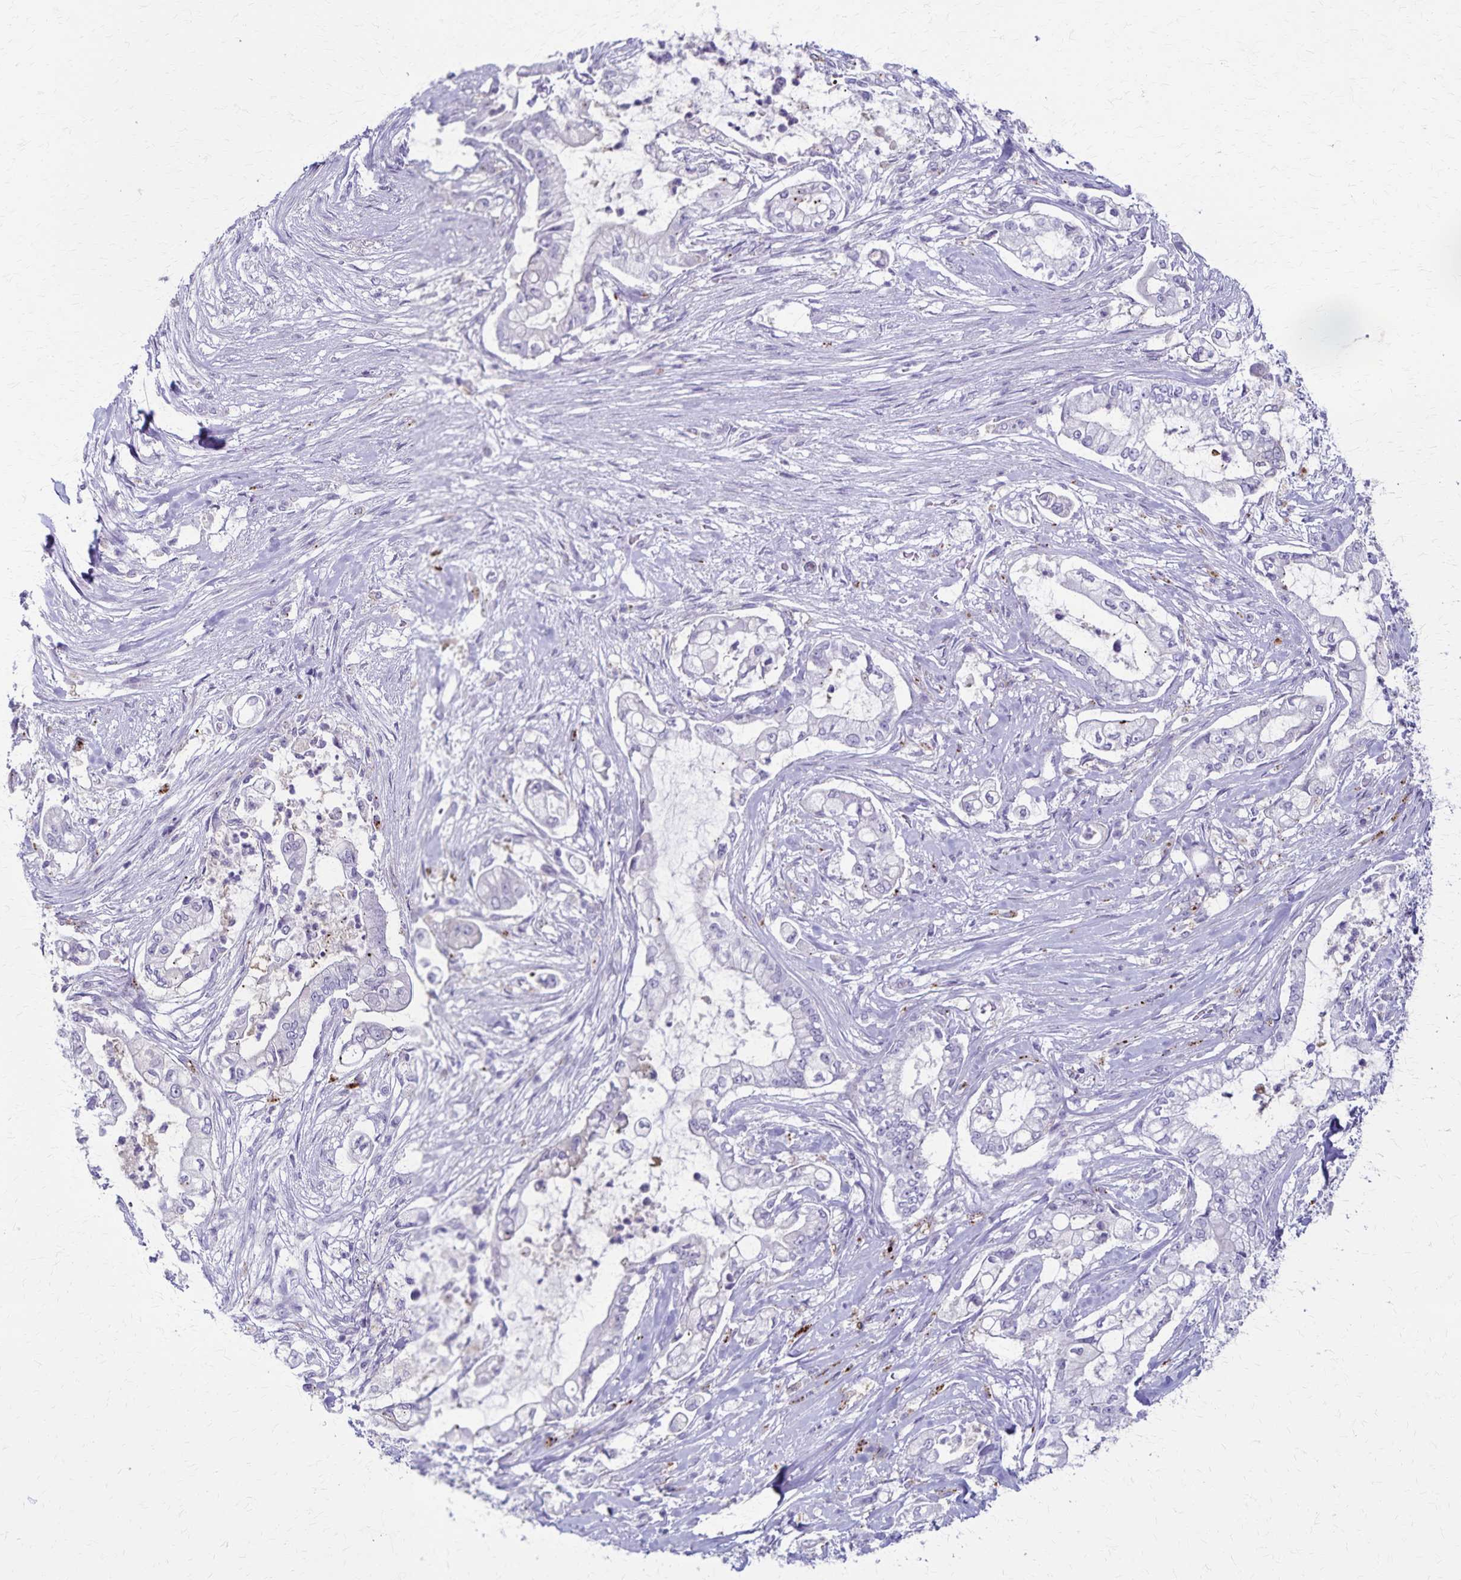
{"staining": {"intensity": "negative", "quantity": "none", "location": "none"}, "tissue": "pancreatic cancer", "cell_type": "Tumor cells", "image_type": "cancer", "snomed": [{"axis": "morphology", "description": "Adenocarcinoma, NOS"}, {"axis": "topography", "description": "Pancreas"}], "caption": "IHC micrograph of neoplastic tissue: human pancreatic cancer (adenocarcinoma) stained with DAB (3,3'-diaminobenzidine) exhibits no significant protein staining in tumor cells.", "gene": "TMEM60", "patient": {"sex": "female", "age": 69}}